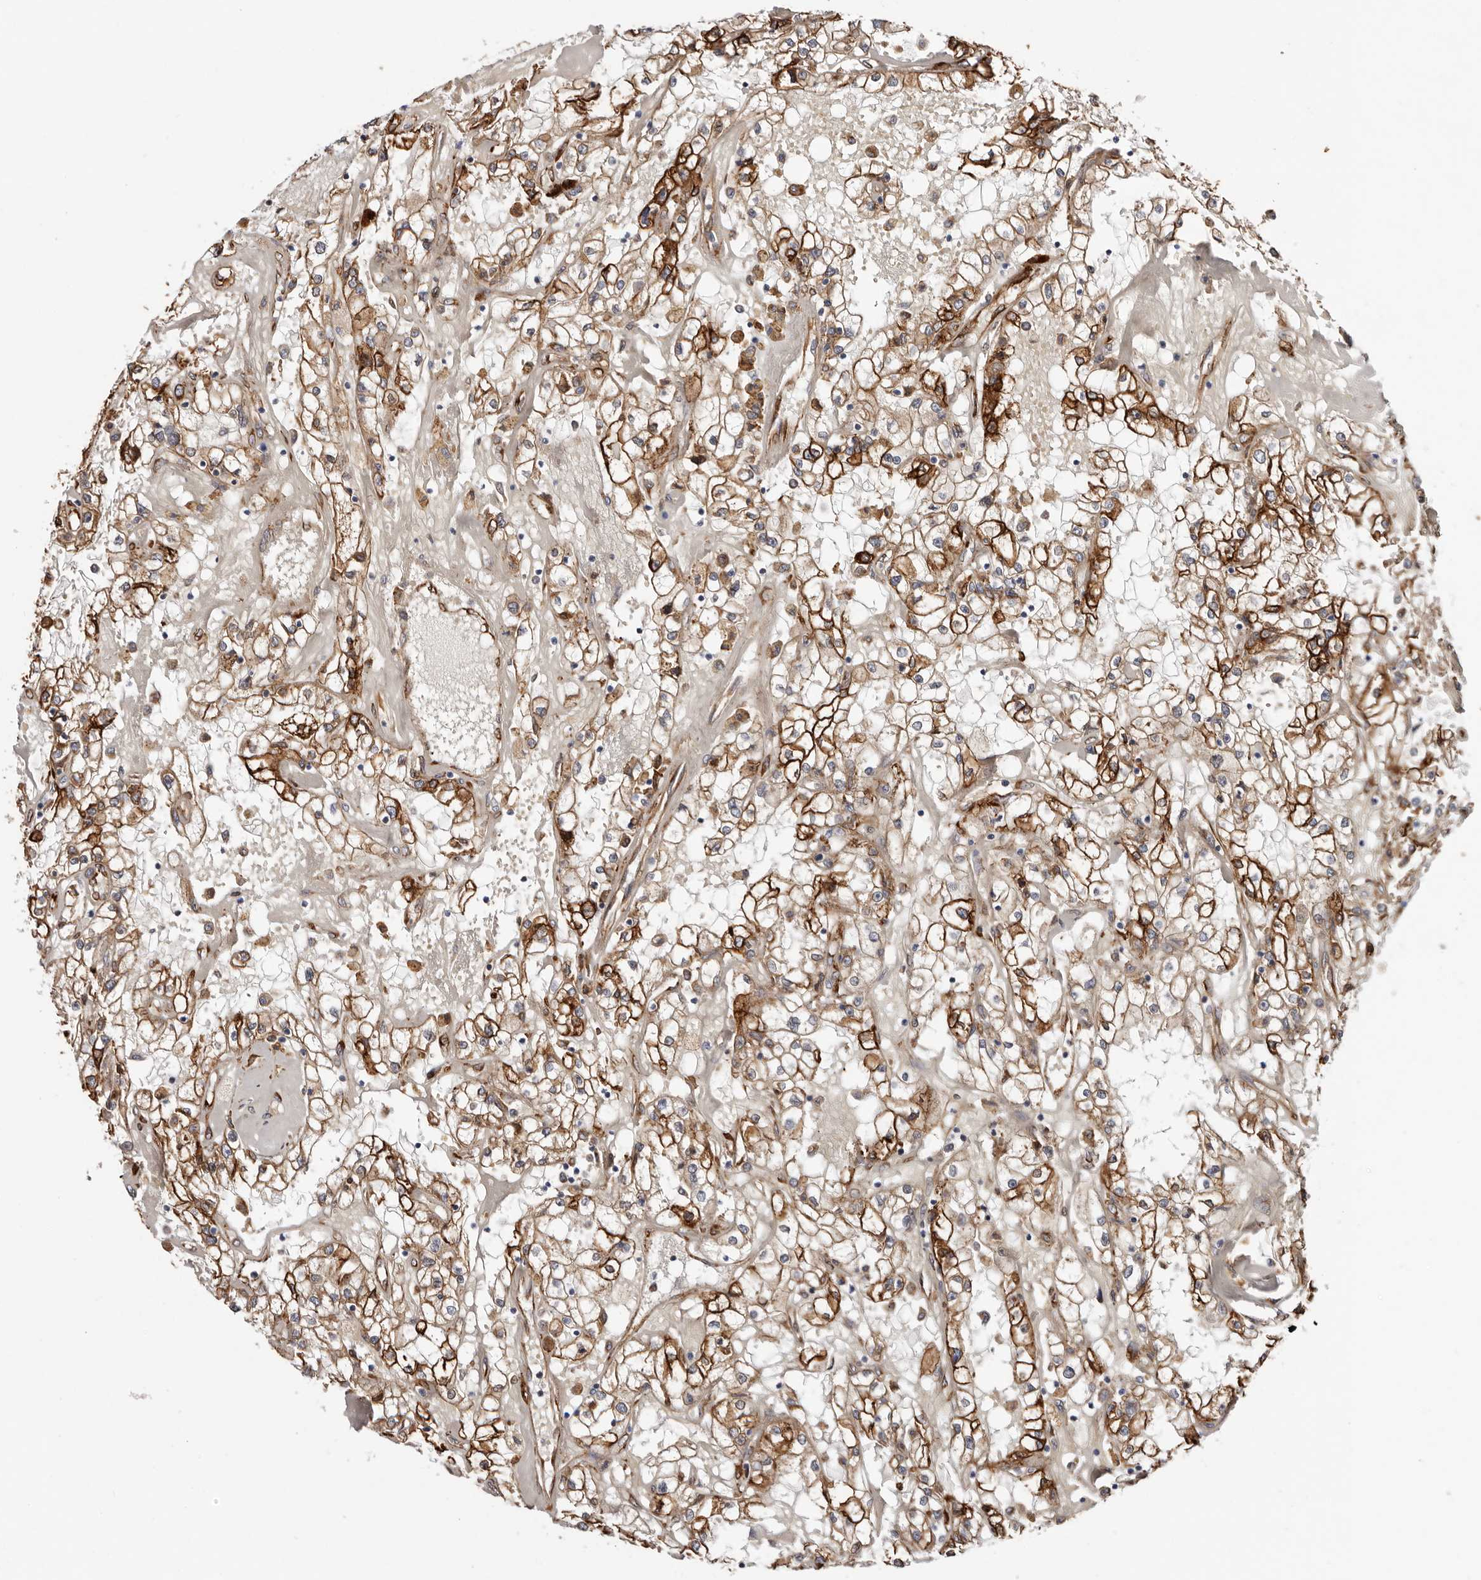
{"staining": {"intensity": "strong", "quantity": ">75%", "location": "cytoplasmic/membranous"}, "tissue": "renal cancer", "cell_type": "Tumor cells", "image_type": "cancer", "snomed": [{"axis": "morphology", "description": "Adenocarcinoma, NOS"}, {"axis": "topography", "description": "Kidney"}], "caption": "A brown stain labels strong cytoplasmic/membranous expression of a protein in human adenocarcinoma (renal) tumor cells.", "gene": "SEMA3E", "patient": {"sex": "male", "age": 56}}